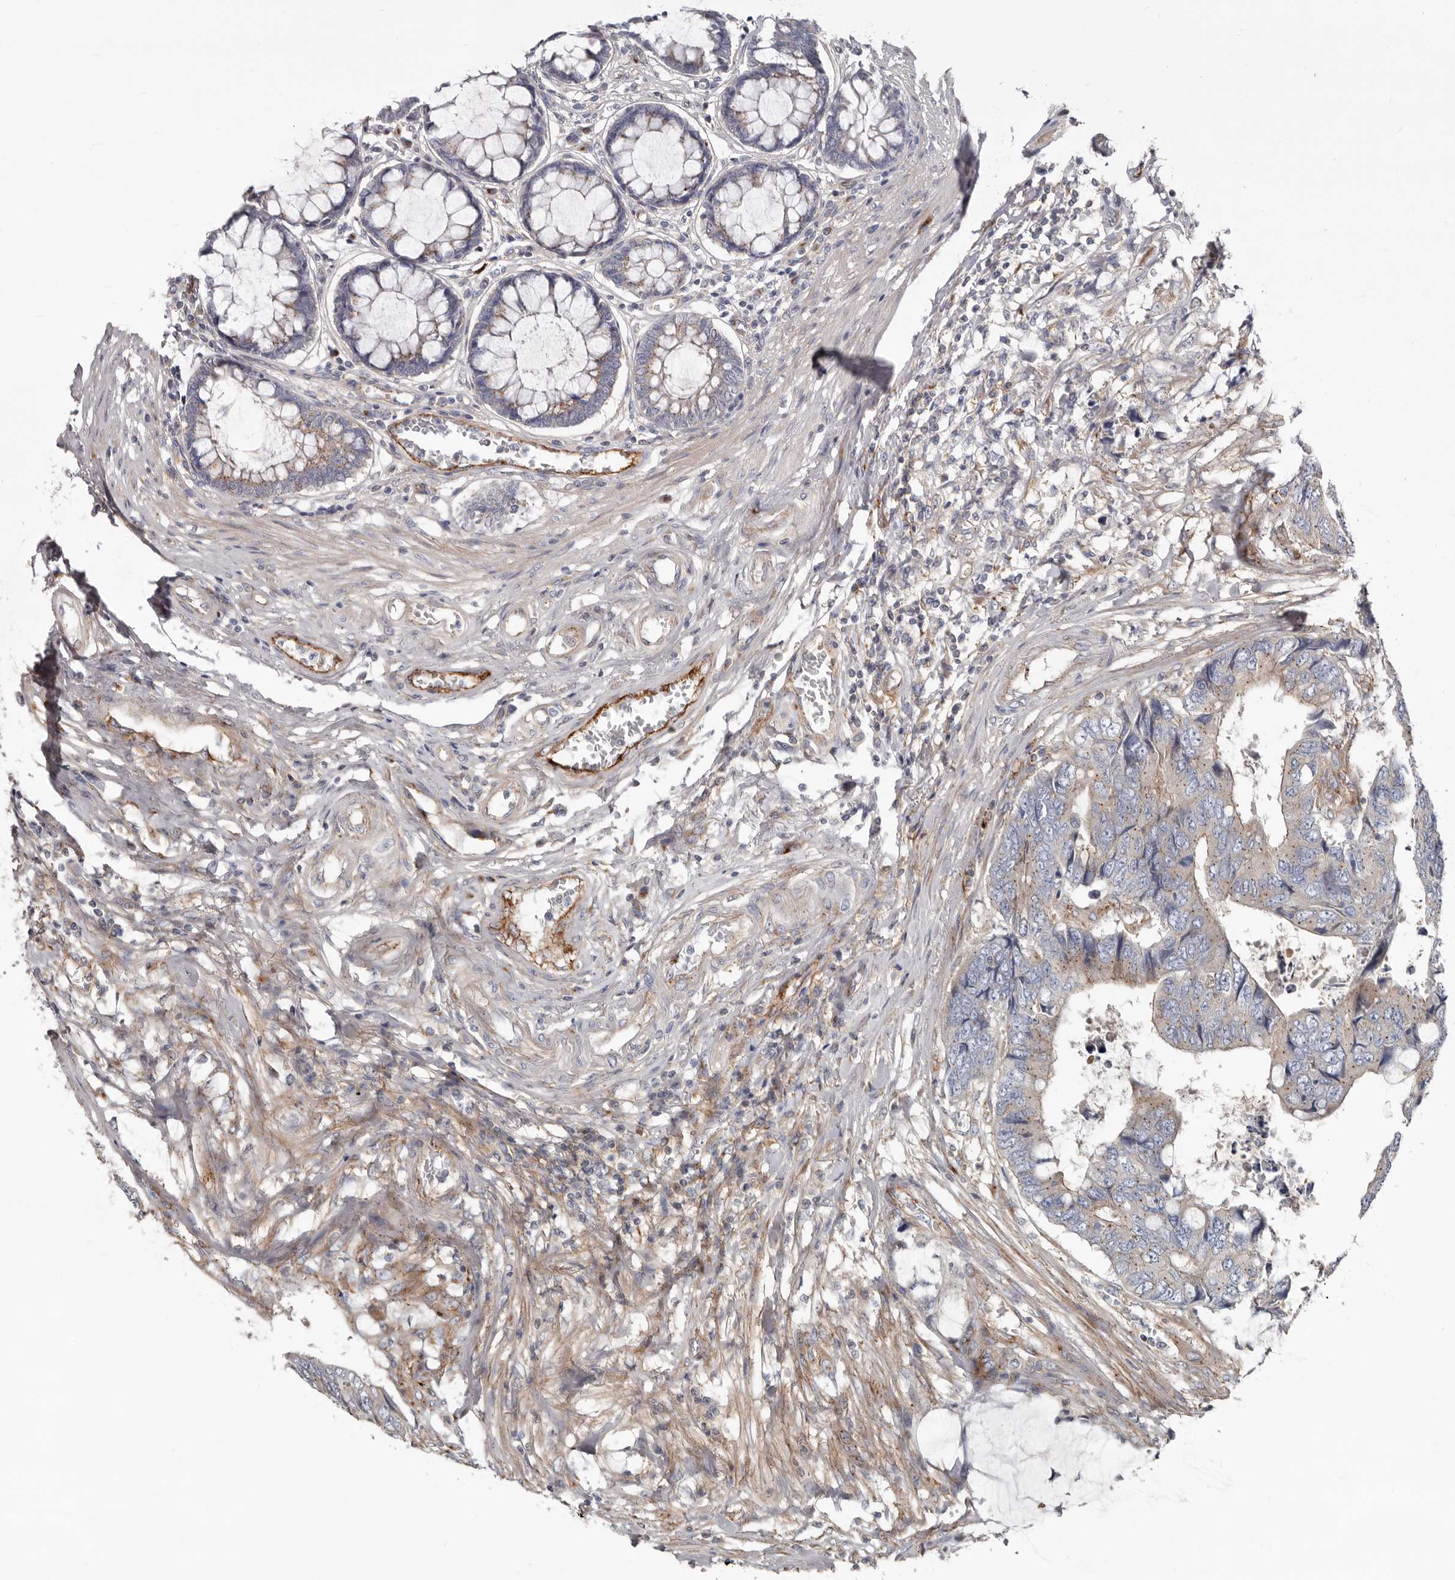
{"staining": {"intensity": "weak", "quantity": "25%-75%", "location": "cytoplasmic/membranous"}, "tissue": "colorectal cancer", "cell_type": "Tumor cells", "image_type": "cancer", "snomed": [{"axis": "morphology", "description": "Adenocarcinoma, NOS"}, {"axis": "topography", "description": "Rectum"}], "caption": "An immunohistochemistry (IHC) photomicrograph of tumor tissue is shown. Protein staining in brown highlights weak cytoplasmic/membranous positivity in adenocarcinoma (colorectal) within tumor cells. The protein of interest is stained brown, and the nuclei are stained in blue (DAB (3,3'-diaminobenzidine) IHC with brightfield microscopy, high magnification).", "gene": "LUZP1", "patient": {"sex": "male", "age": 84}}